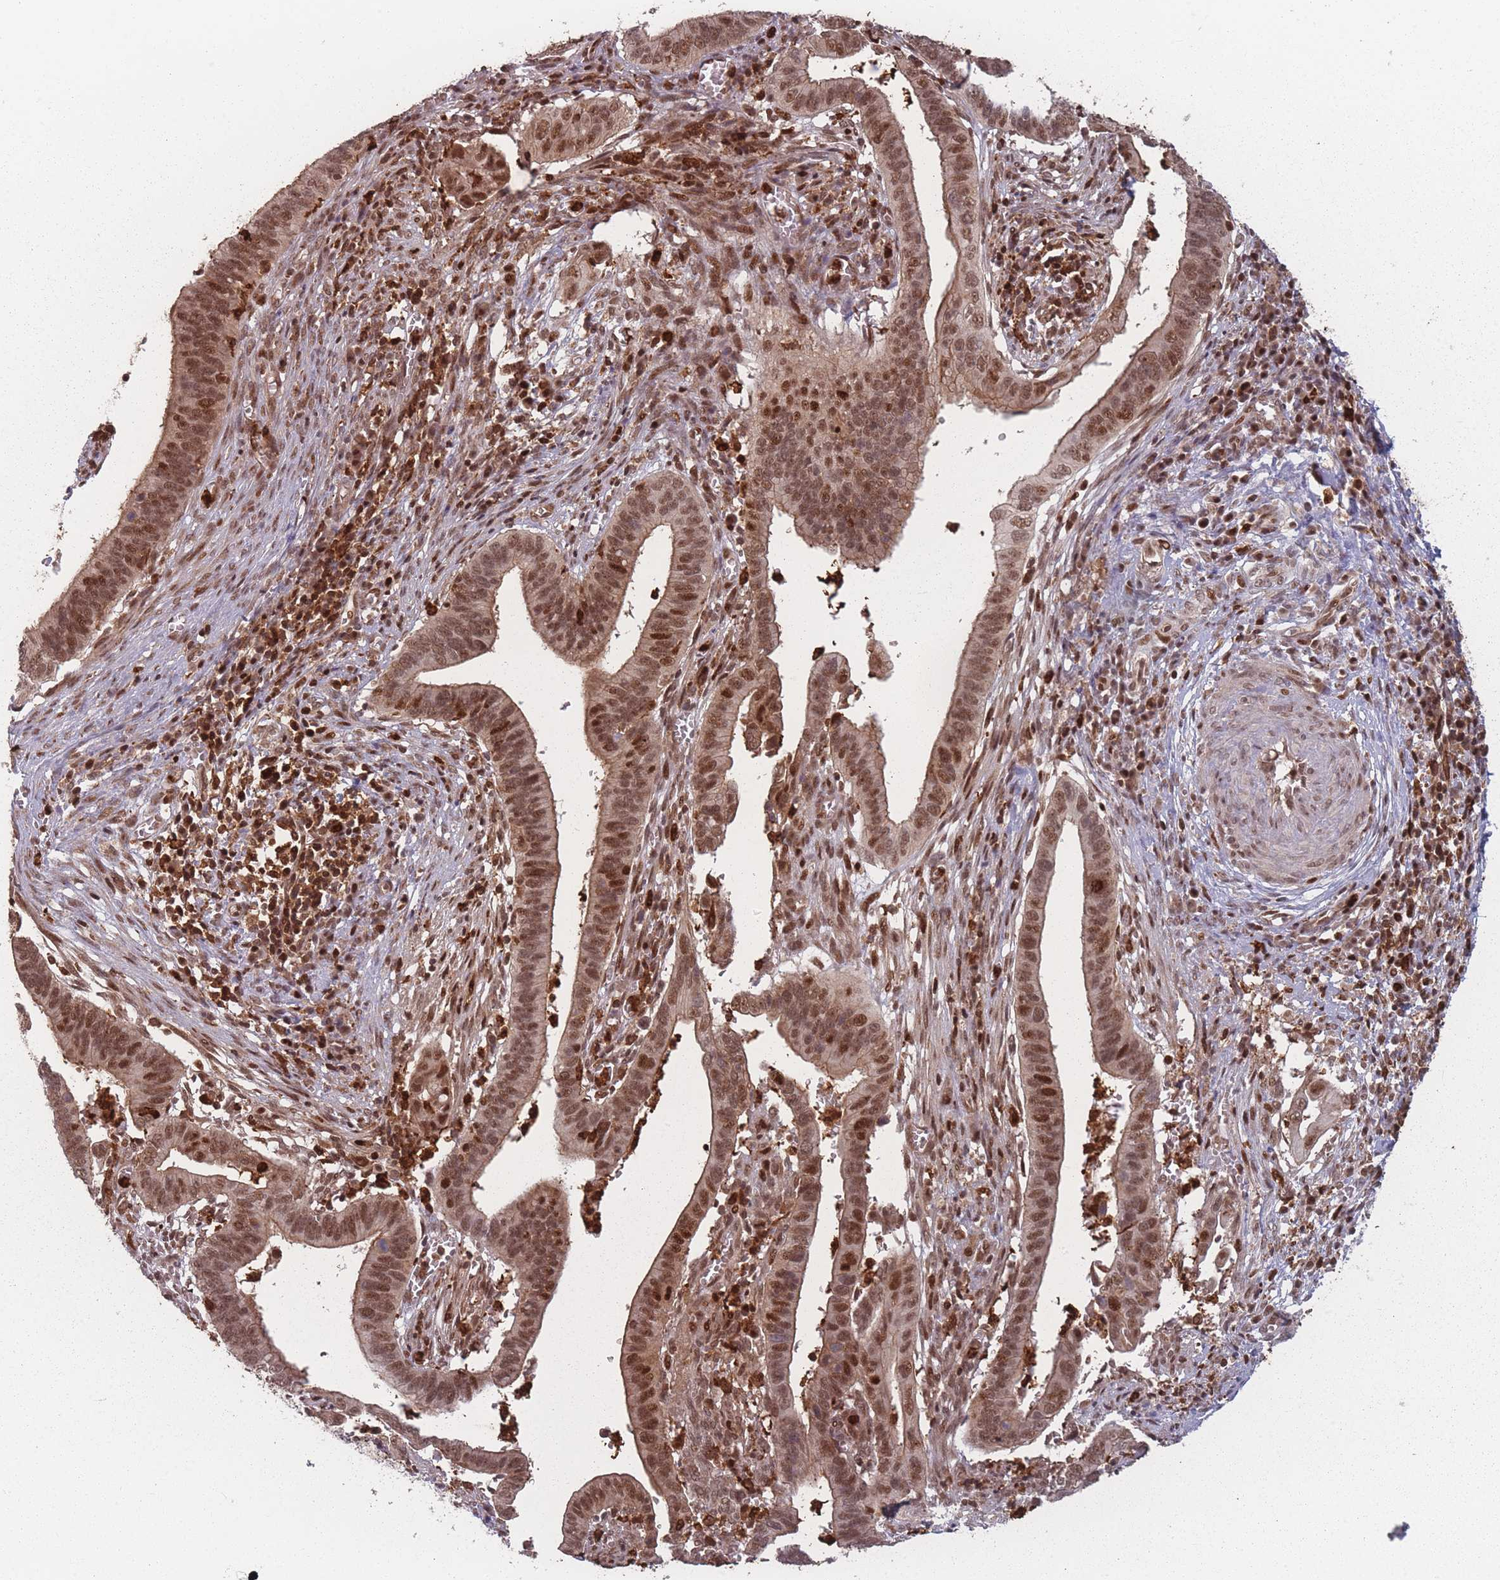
{"staining": {"intensity": "moderate", "quantity": ">75%", "location": "cytoplasmic/membranous,nuclear"}, "tissue": "cervical cancer", "cell_type": "Tumor cells", "image_type": "cancer", "snomed": [{"axis": "morphology", "description": "Adenocarcinoma, NOS"}, {"axis": "topography", "description": "Cervix"}], "caption": "Cervical cancer (adenocarcinoma) stained with a brown dye exhibits moderate cytoplasmic/membranous and nuclear positive staining in approximately >75% of tumor cells.", "gene": "WDR55", "patient": {"sex": "female", "age": 42}}